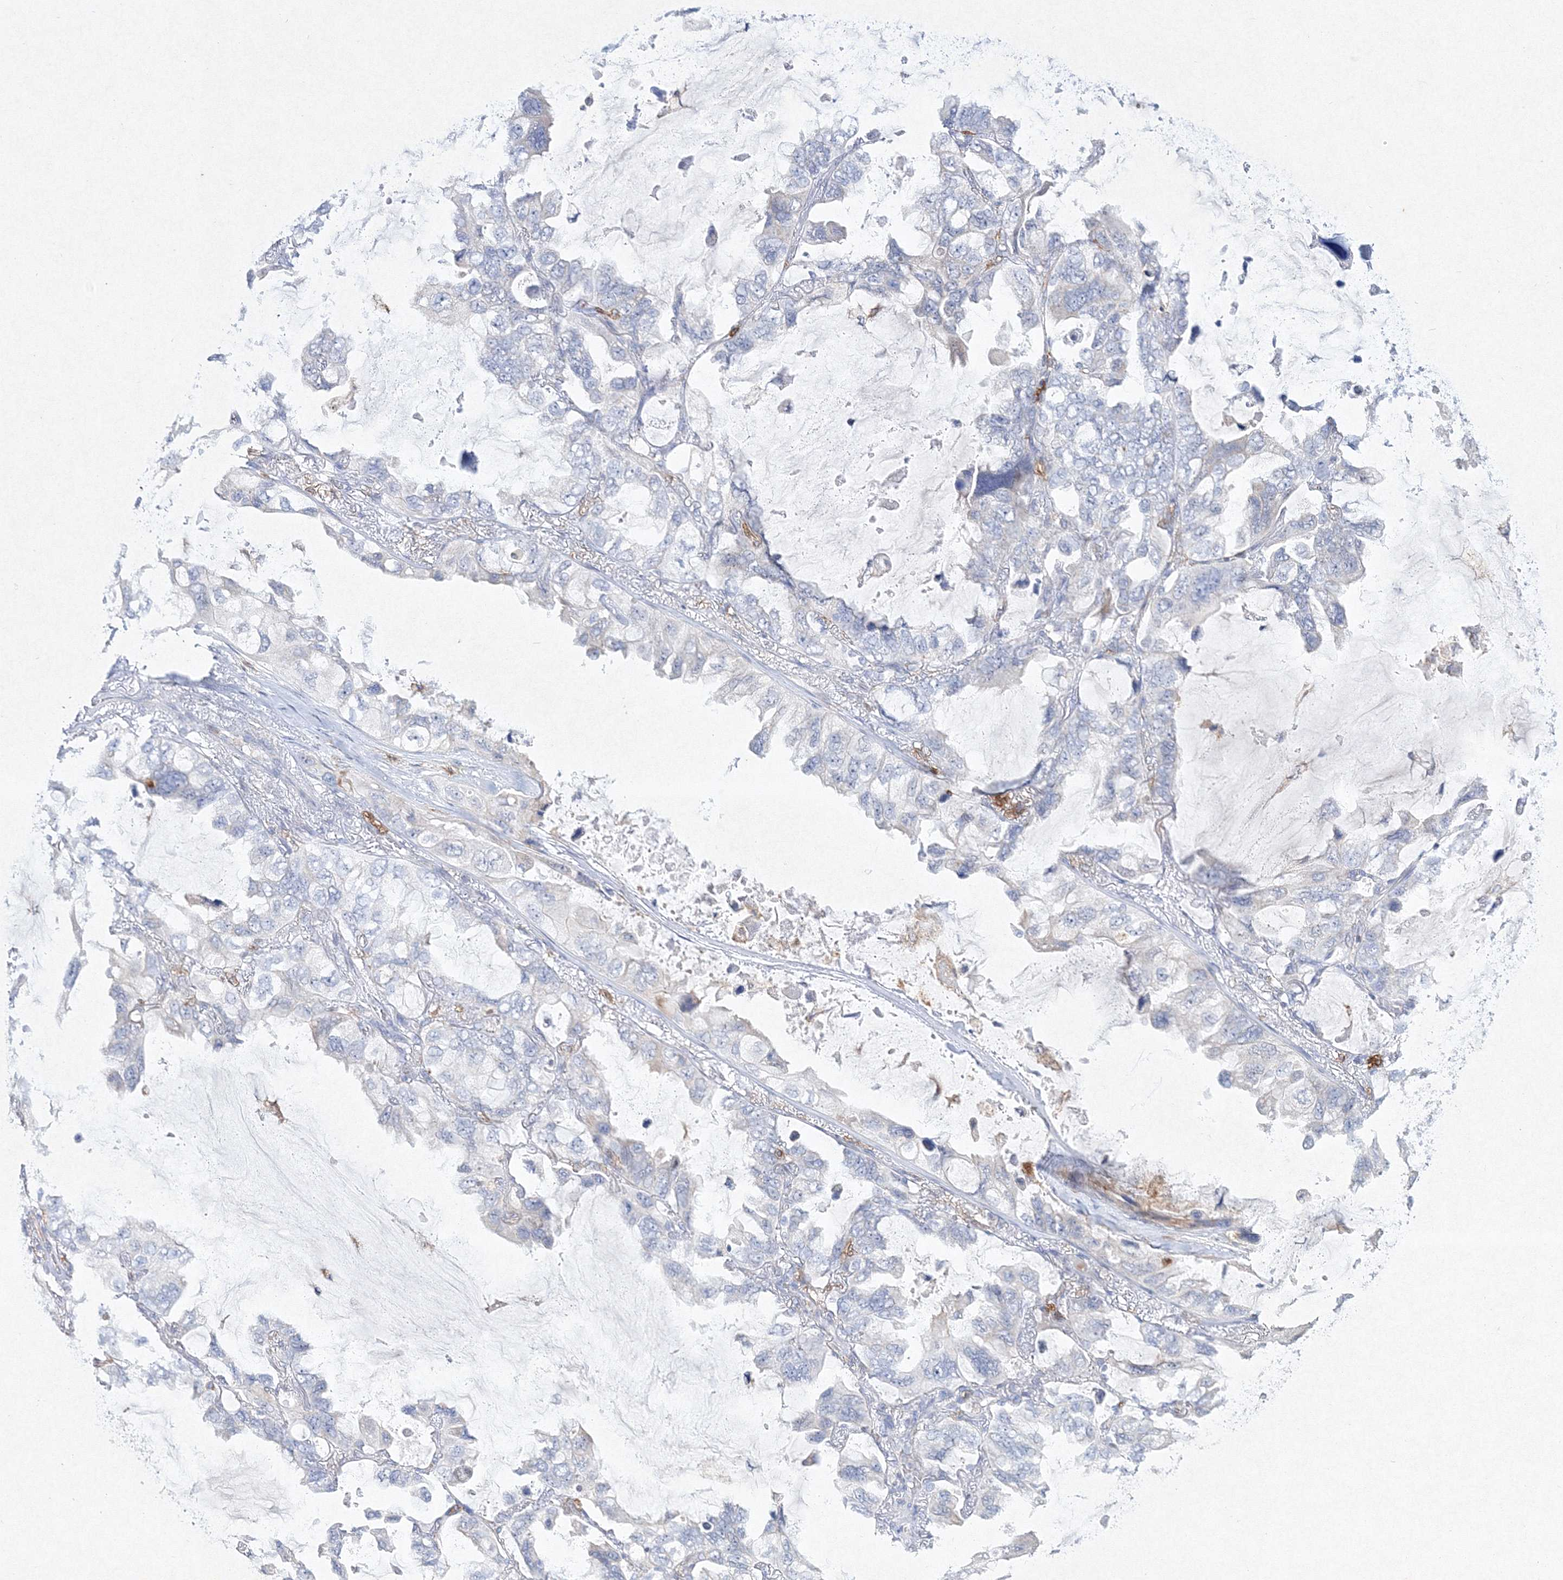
{"staining": {"intensity": "negative", "quantity": "none", "location": "none"}, "tissue": "lung cancer", "cell_type": "Tumor cells", "image_type": "cancer", "snomed": [{"axis": "morphology", "description": "Squamous cell carcinoma, NOS"}, {"axis": "topography", "description": "Lung"}], "caption": "This micrograph is of lung squamous cell carcinoma stained with immunohistochemistry (IHC) to label a protein in brown with the nuclei are counter-stained blue. There is no staining in tumor cells. (DAB immunohistochemistry visualized using brightfield microscopy, high magnification).", "gene": "HCST", "patient": {"sex": "female", "age": 73}}